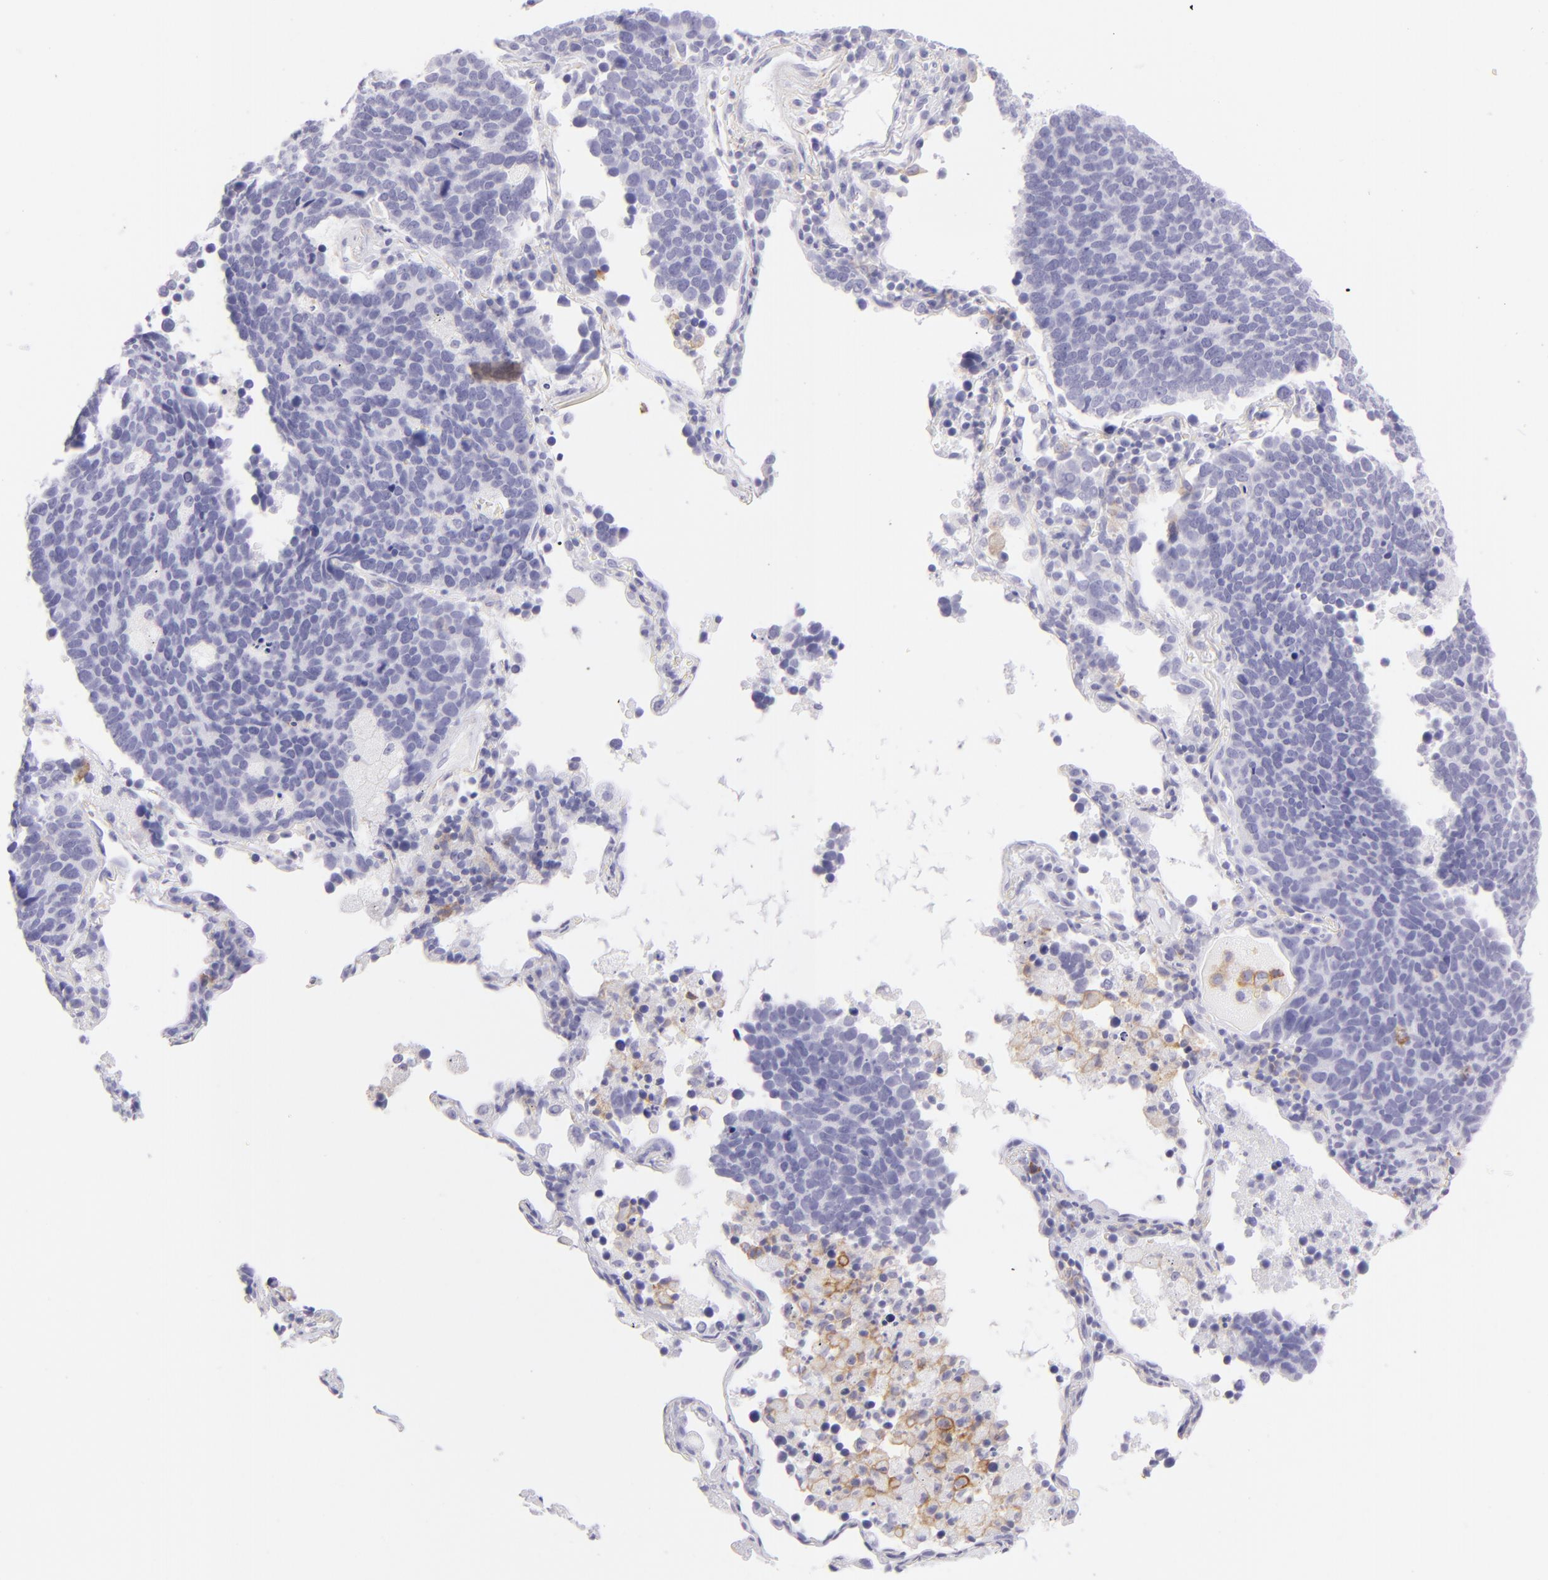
{"staining": {"intensity": "negative", "quantity": "none", "location": "none"}, "tissue": "lung cancer", "cell_type": "Tumor cells", "image_type": "cancer", "snomed": [{"axis": "morphology", "description": "Neoplasm, malignant, NOS"}, {"axis": "topography", "description": "Lung"}], "caption": "Tumor cells show no significant expression in neoplasm (malignant) (lung).", "gene": "CD72", "patient": {"sex": "female", "age": 75}}